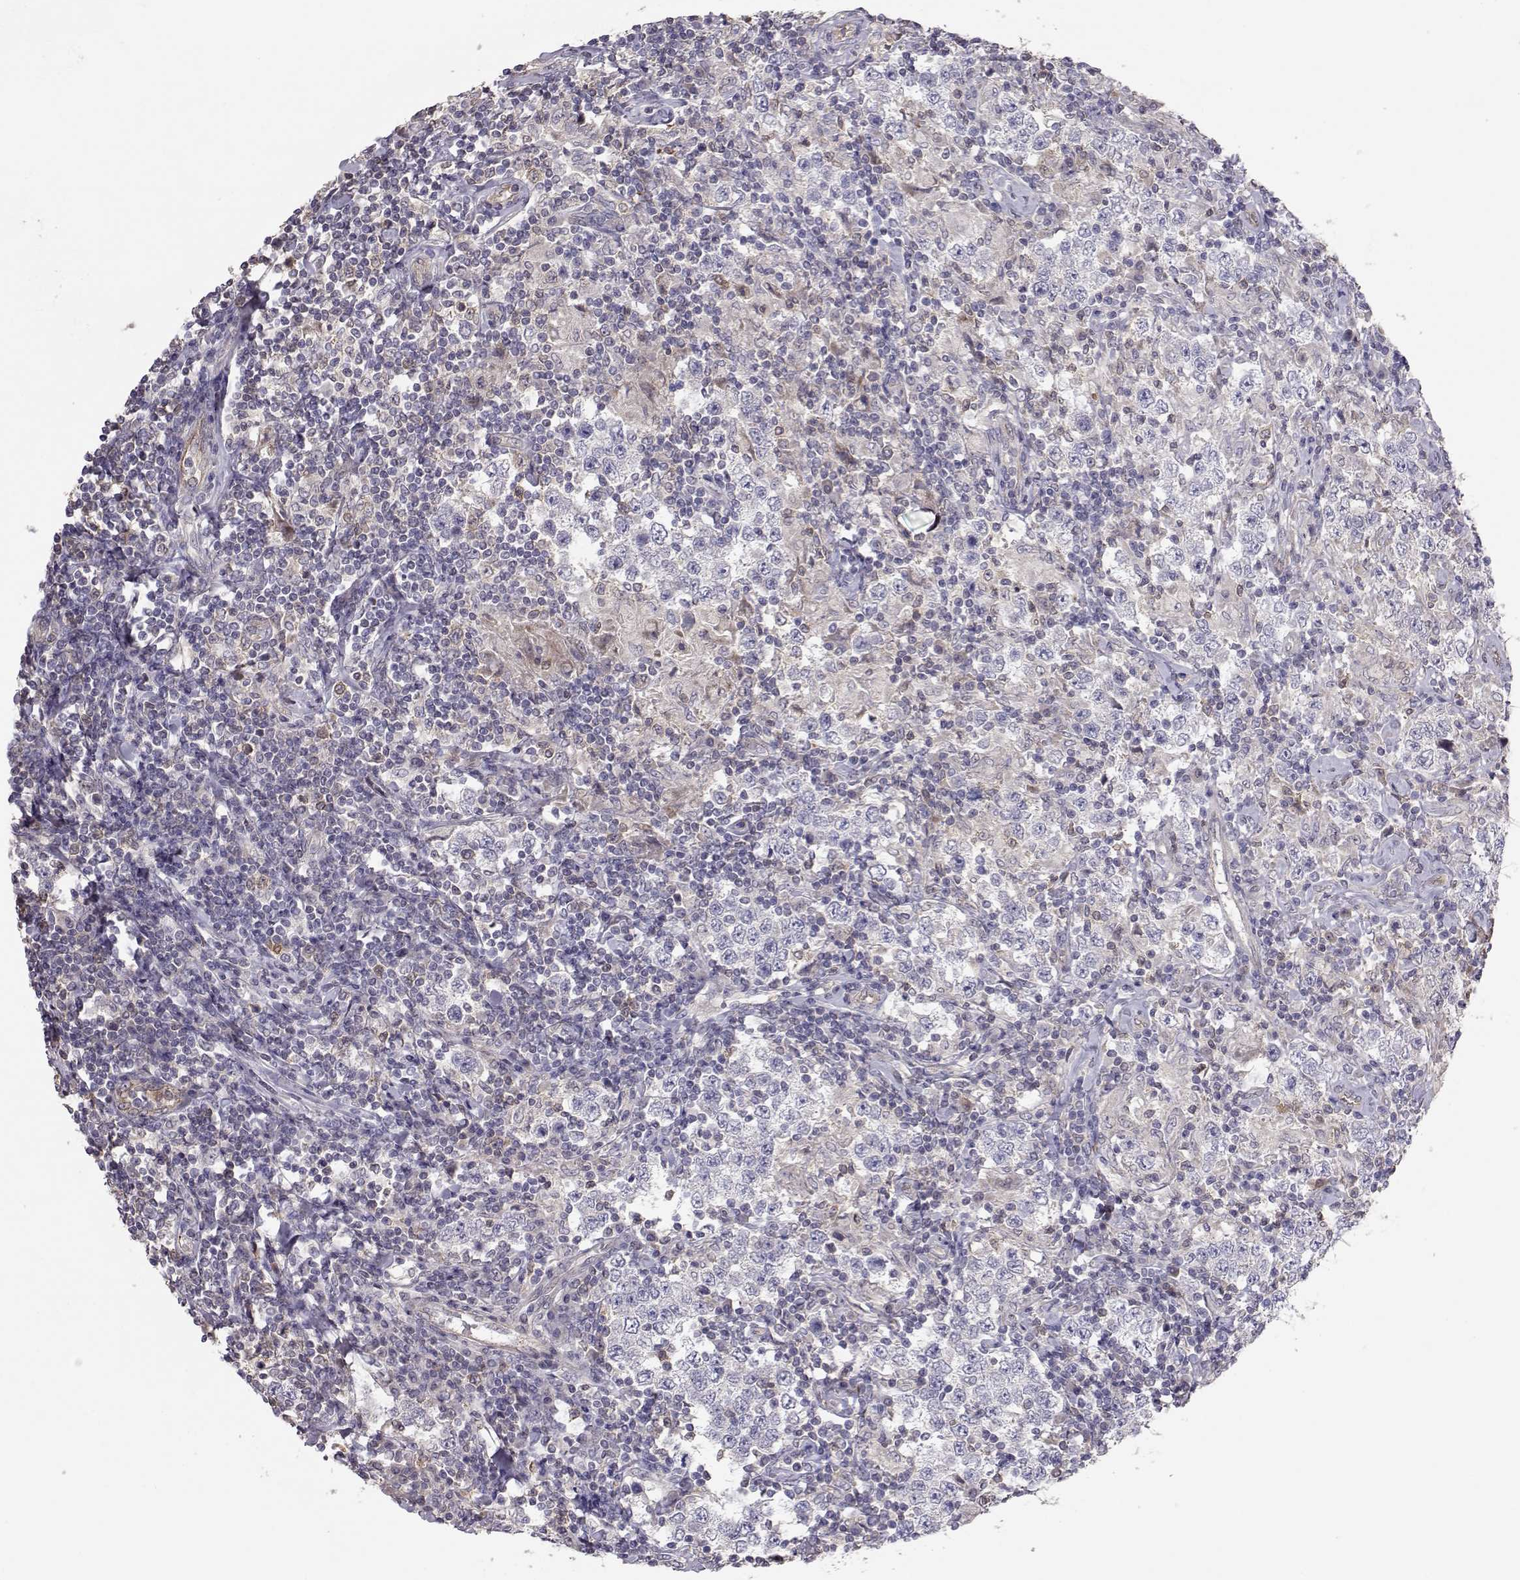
{"staining": {"intensity": "negative", "quantity": "none", "location": "none"}, "tissue": "testis cancer", "cell_type": "Tumor cells", "image_type": "cancer", "snomed": [{"axis": "morphology", "description": "Seminoma, NOS"}, {"axis": "morphology", "description": "Carcinoma, Embryonal, NOS"}, {"axis": "topography", "description": "Testis"}], "caption": "Tumor cells show no significant protein staining in testis cancer (embryonal carcinoma). The staining is performed using DAB (3,3'-diaminobenzidine) brown chromogen with nuclei counter-stained in using hematoxylin.", "gene": "NCAM2", "patient": {"sex": "male", "age": 41}}